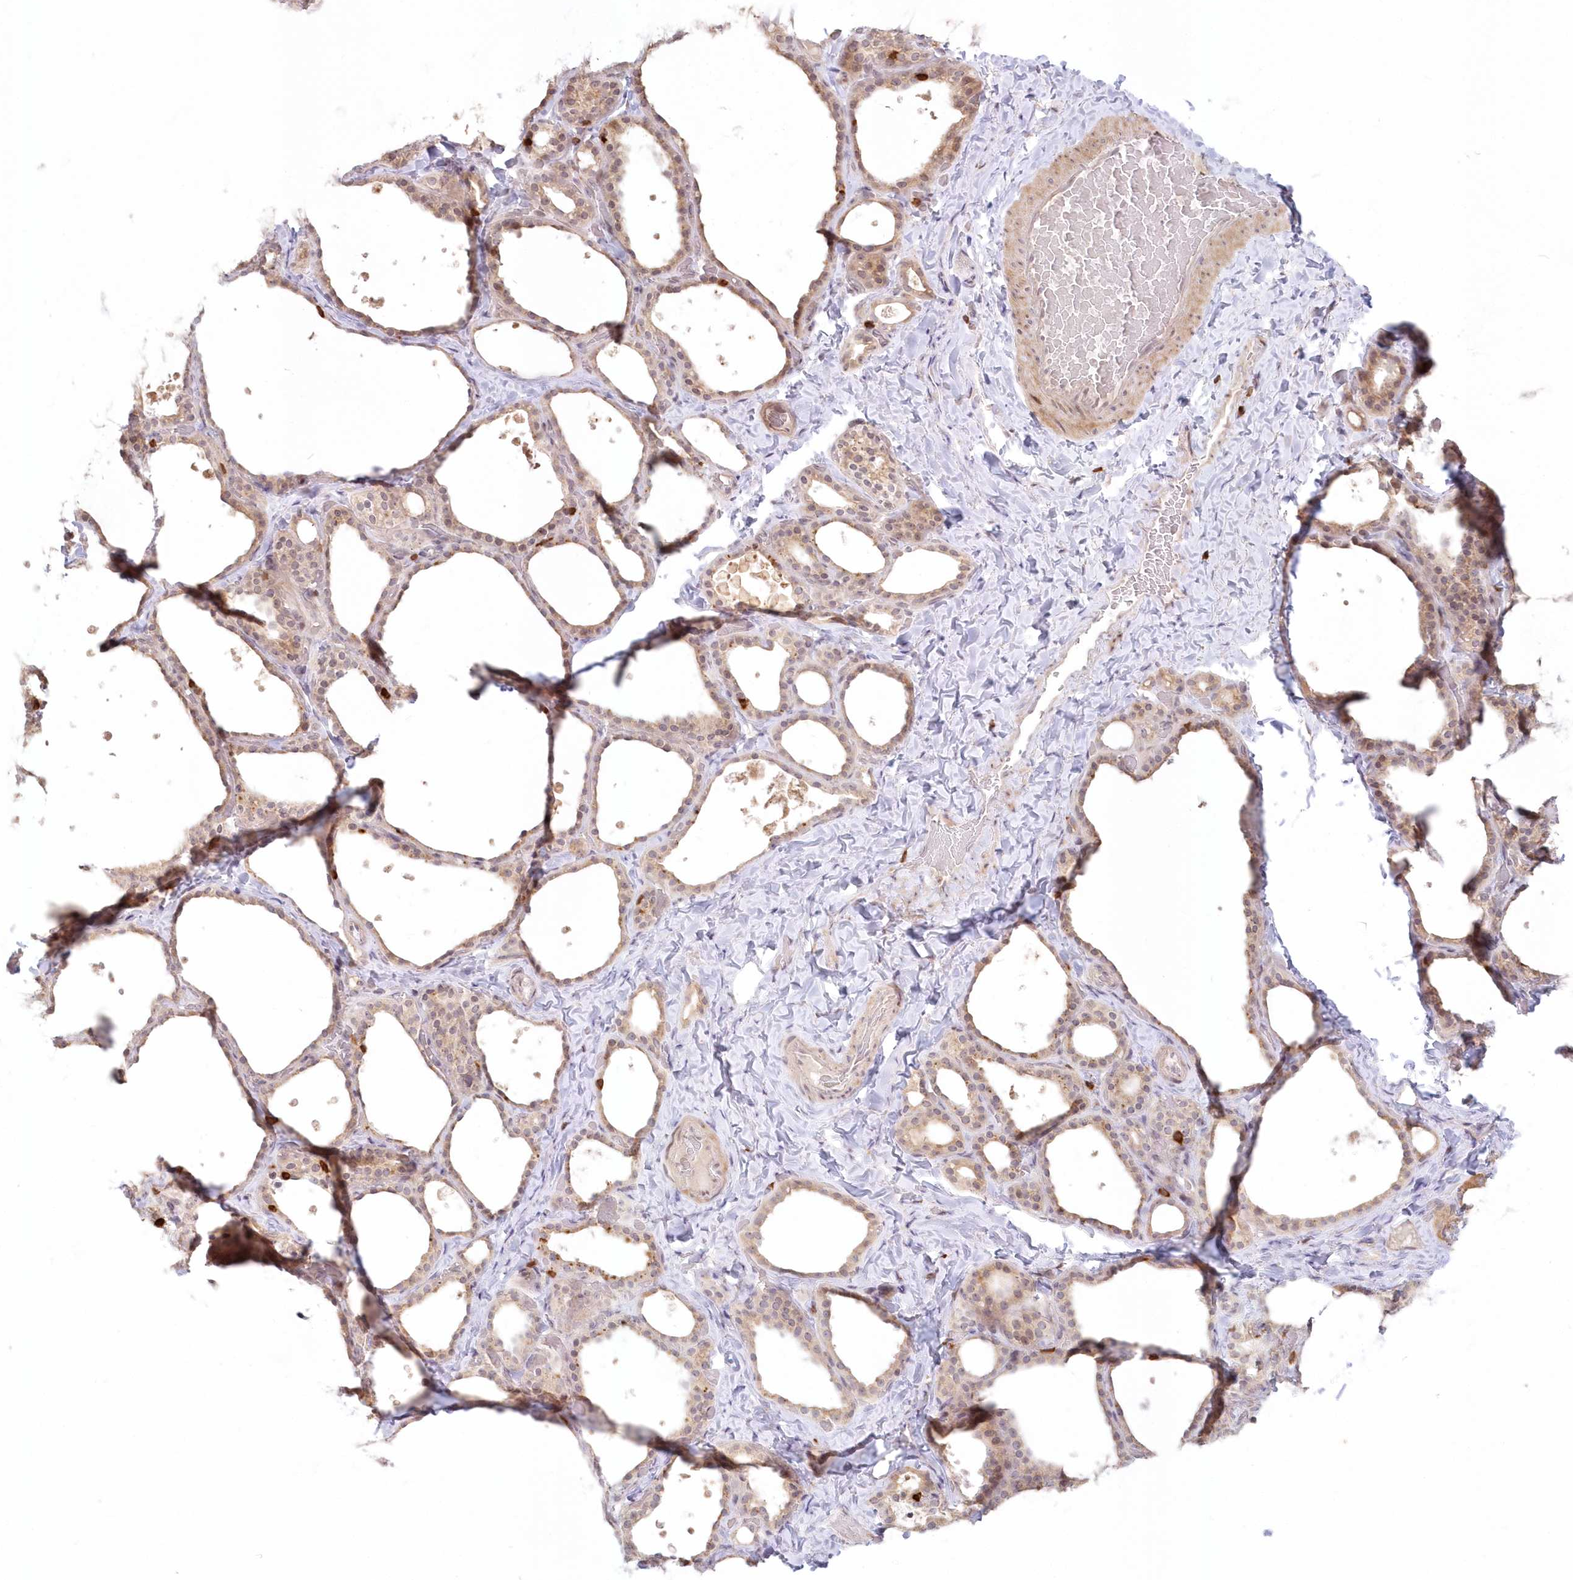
{"staining": {"intensity": "weak", "quantity": "25%-75%", "location": "cytoplasmic/membranous"}, "tissue": "thyroid gland", "cell_type": "Glandular cells", "image_type": "normal", "snomed": [{"axis": "morphology", "description": "Normal tissue, NOS"}, {"axis": "topography", "description": "Thyroid gland"}], "caption": "Human thyroid gland stained with a brown dye reveals weak cytoplasmic/membranous positive positivity in approximately 25%-75% of glandular cells.", "gene": "MTMR3", "patient": {"sex": "female", "age": 44}}